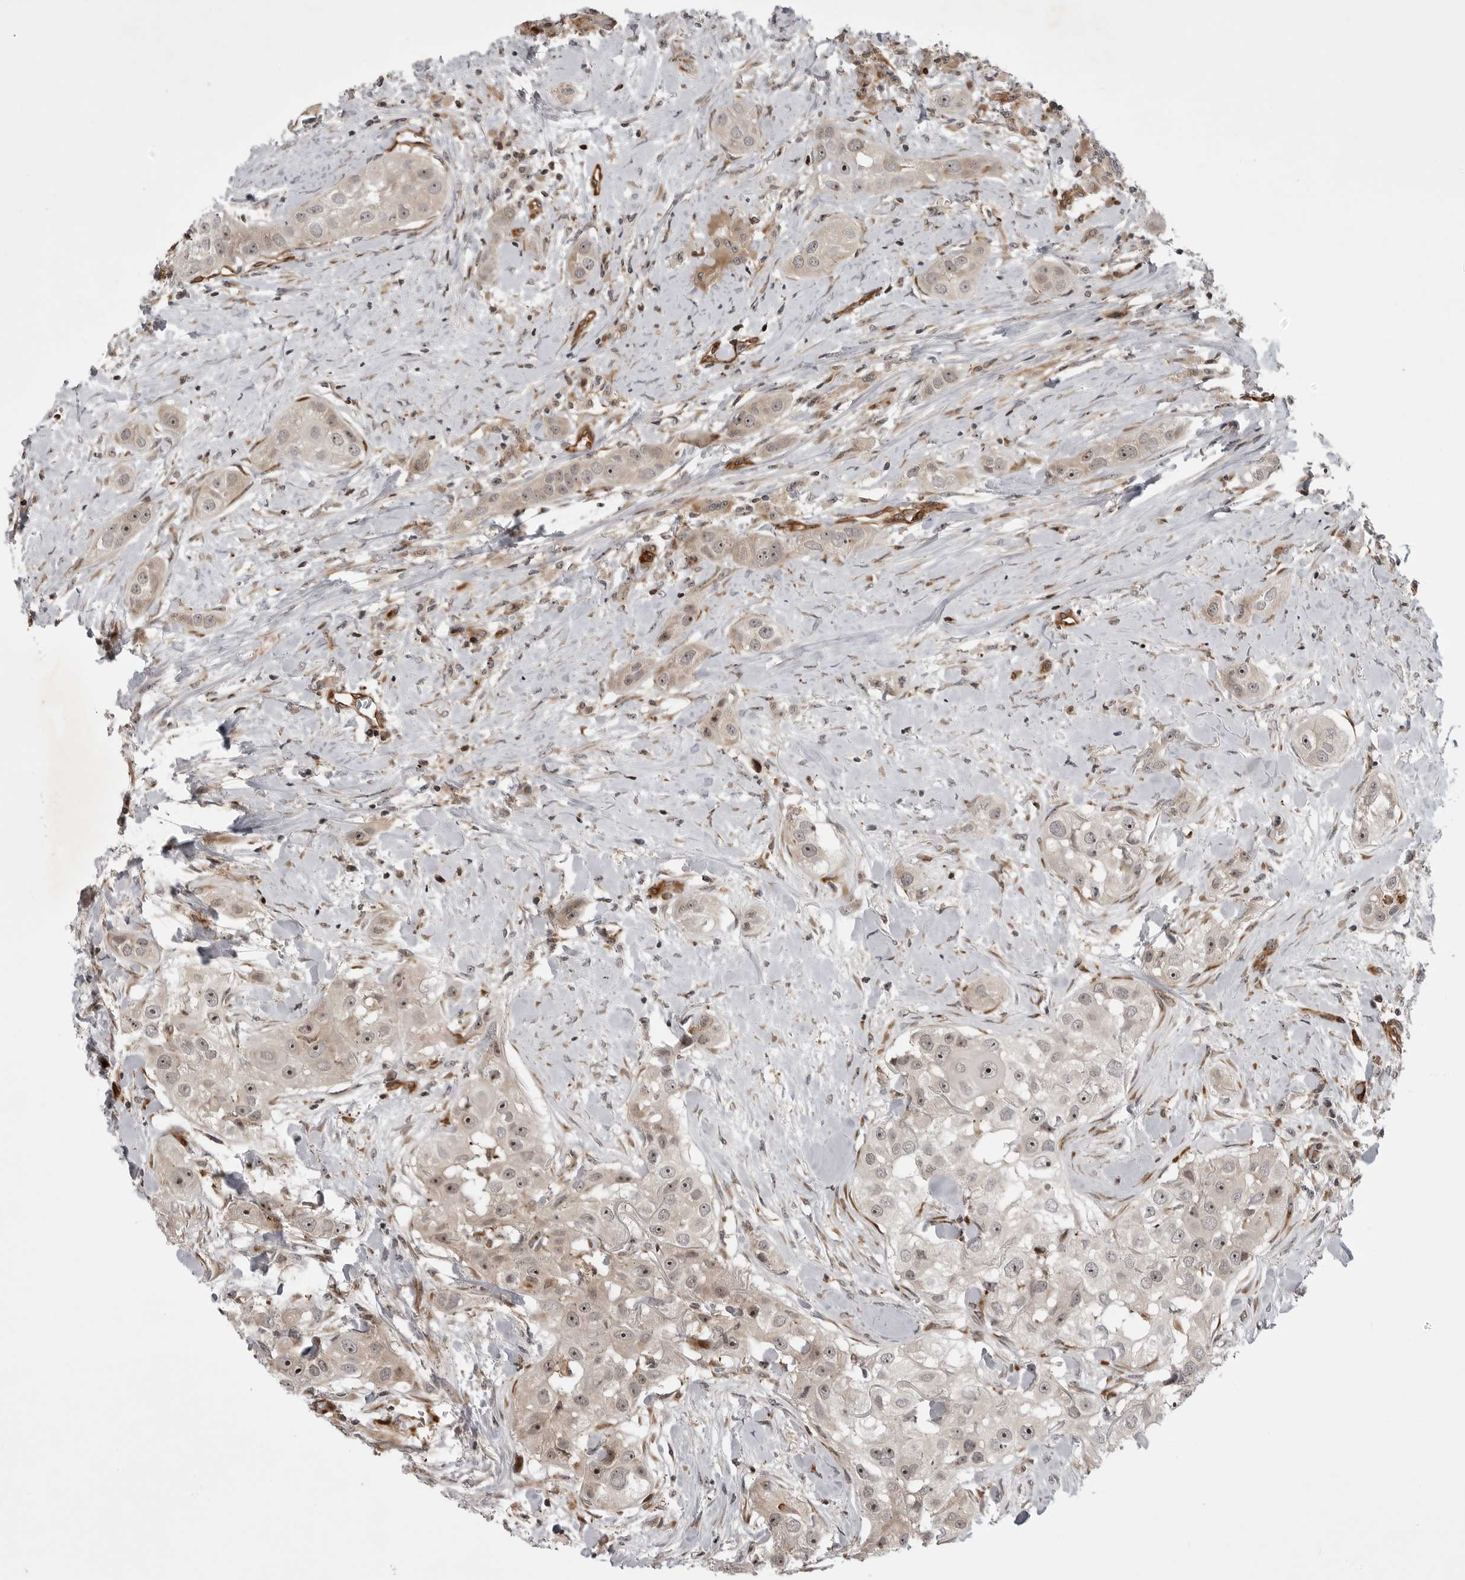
{"staining": {"intensity": "moderate", "quantity": "25%-75%", "location": "nuclear"}, "tissue": "head and neck cancer", "cell_type": "Tumor cells", "image_type": "cancer", "snomed": [{"axis": "morphology", "description": "Normal tissue, NOS"}, {"axis": "morphology", "description": "Squamous cell carcinoma, NOS"}, {"axis": "topography", "description": "Skeletal muscle"}, {"axis": "topography", "description": "Head-Neck"}], "caption": "Protein staining of head and neck cancer tissue demonstrates moderate nuclear staining in about 25%-75% of tumor cells. Nuclei are stained in blue.", "gene": "ABL1", "patient": {"sex": "male", "age": 51}}